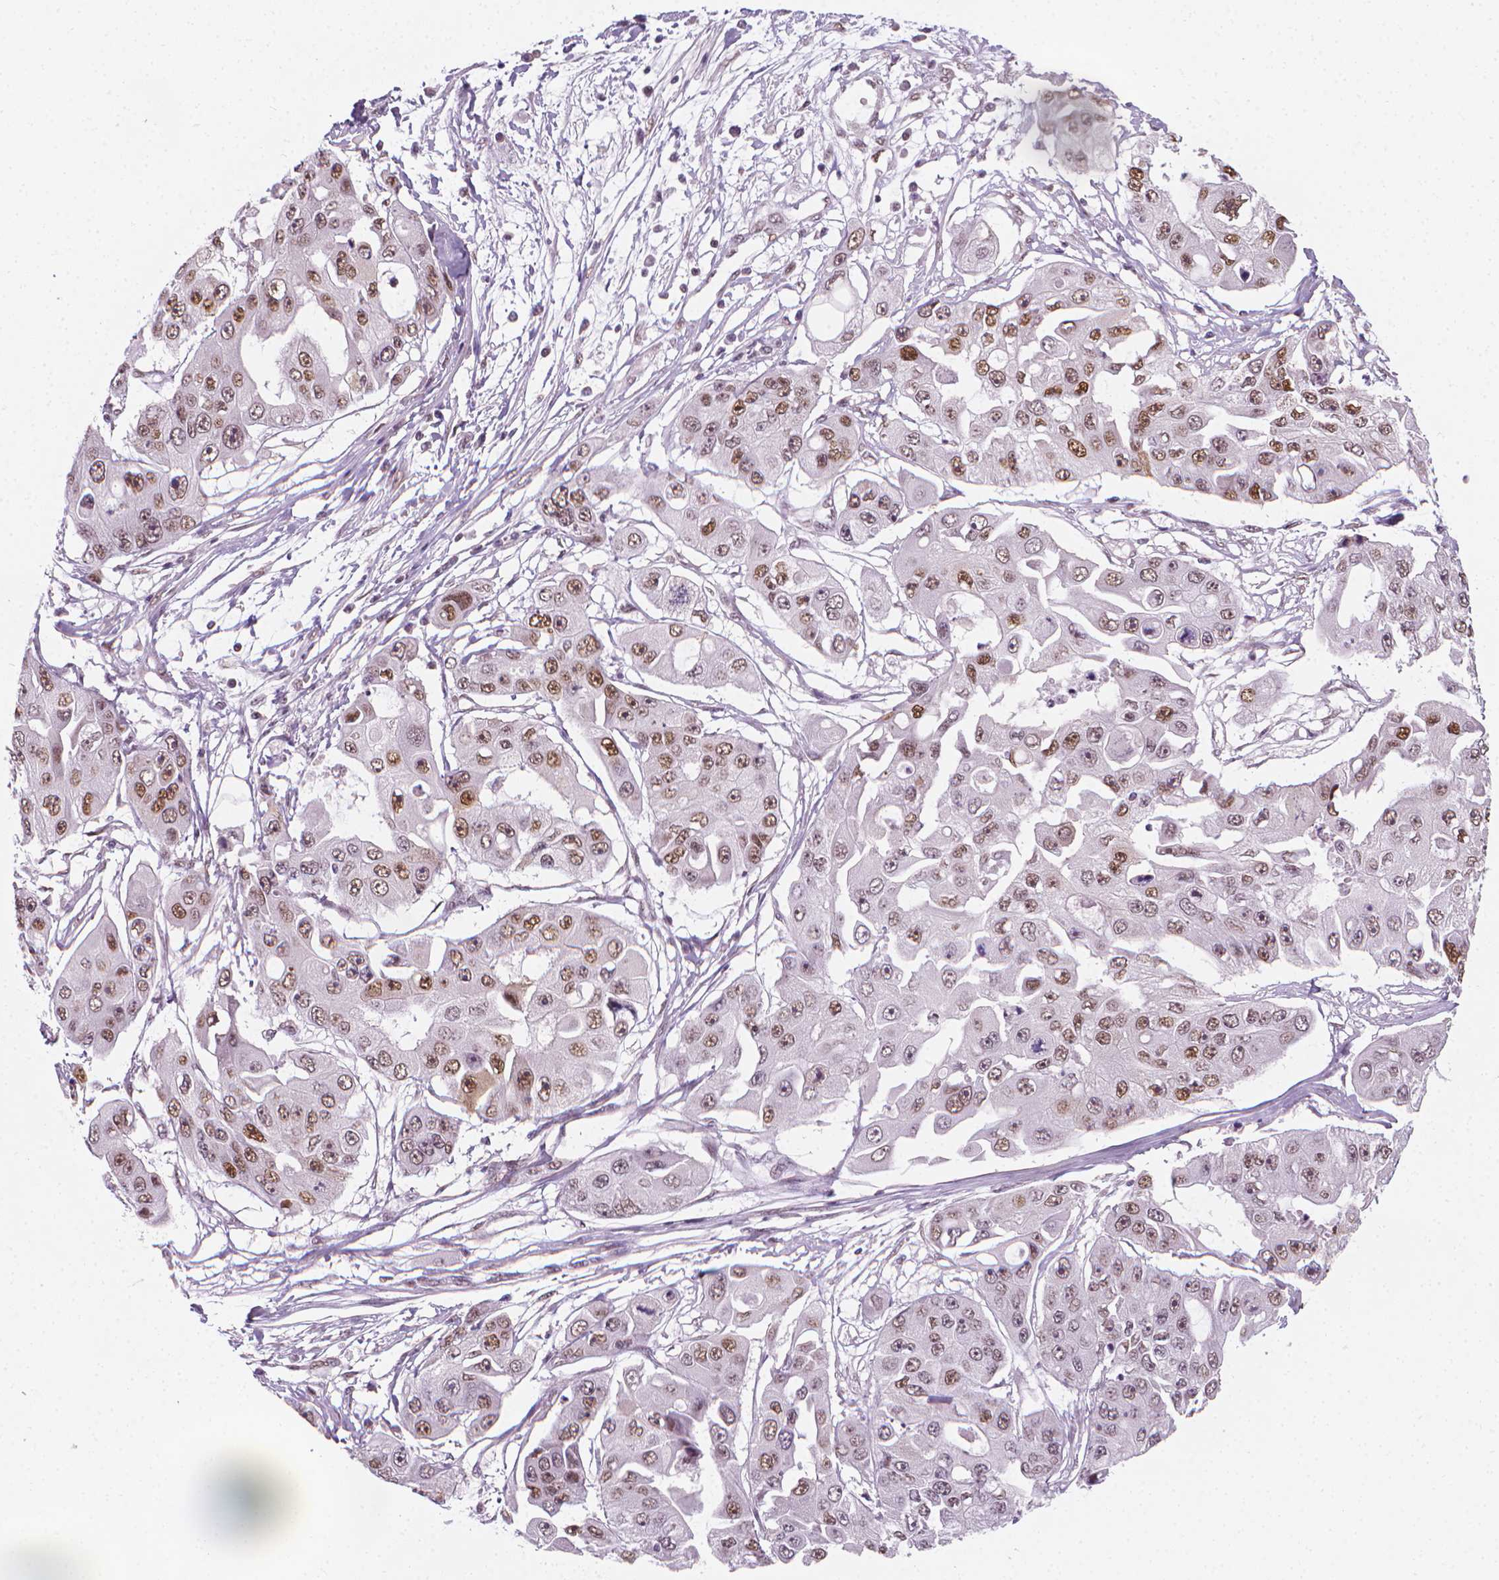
{"staining": {"intensity": "moderate", "quantity": ">75%", "location": "nuclear"}, "tissue": "ovarian cancer", "cell_type": "Tumor cells", "image_type": "cancer", "snomed": [{"axis": "morphology", "description": "Cystadenocarcinoma, serous, NOS"}, {"axis": "topography", "description": "Ovary"}], "caption": "Immunohistochemical staining of serous cystadenocarcinoma (ovarian) demonstrates medium levels of moderate nuclear protein positivity in approximately >75% of tumor cells.", "gene": "CDKN1C", "patient": {"sex": "female", "age": 56}}